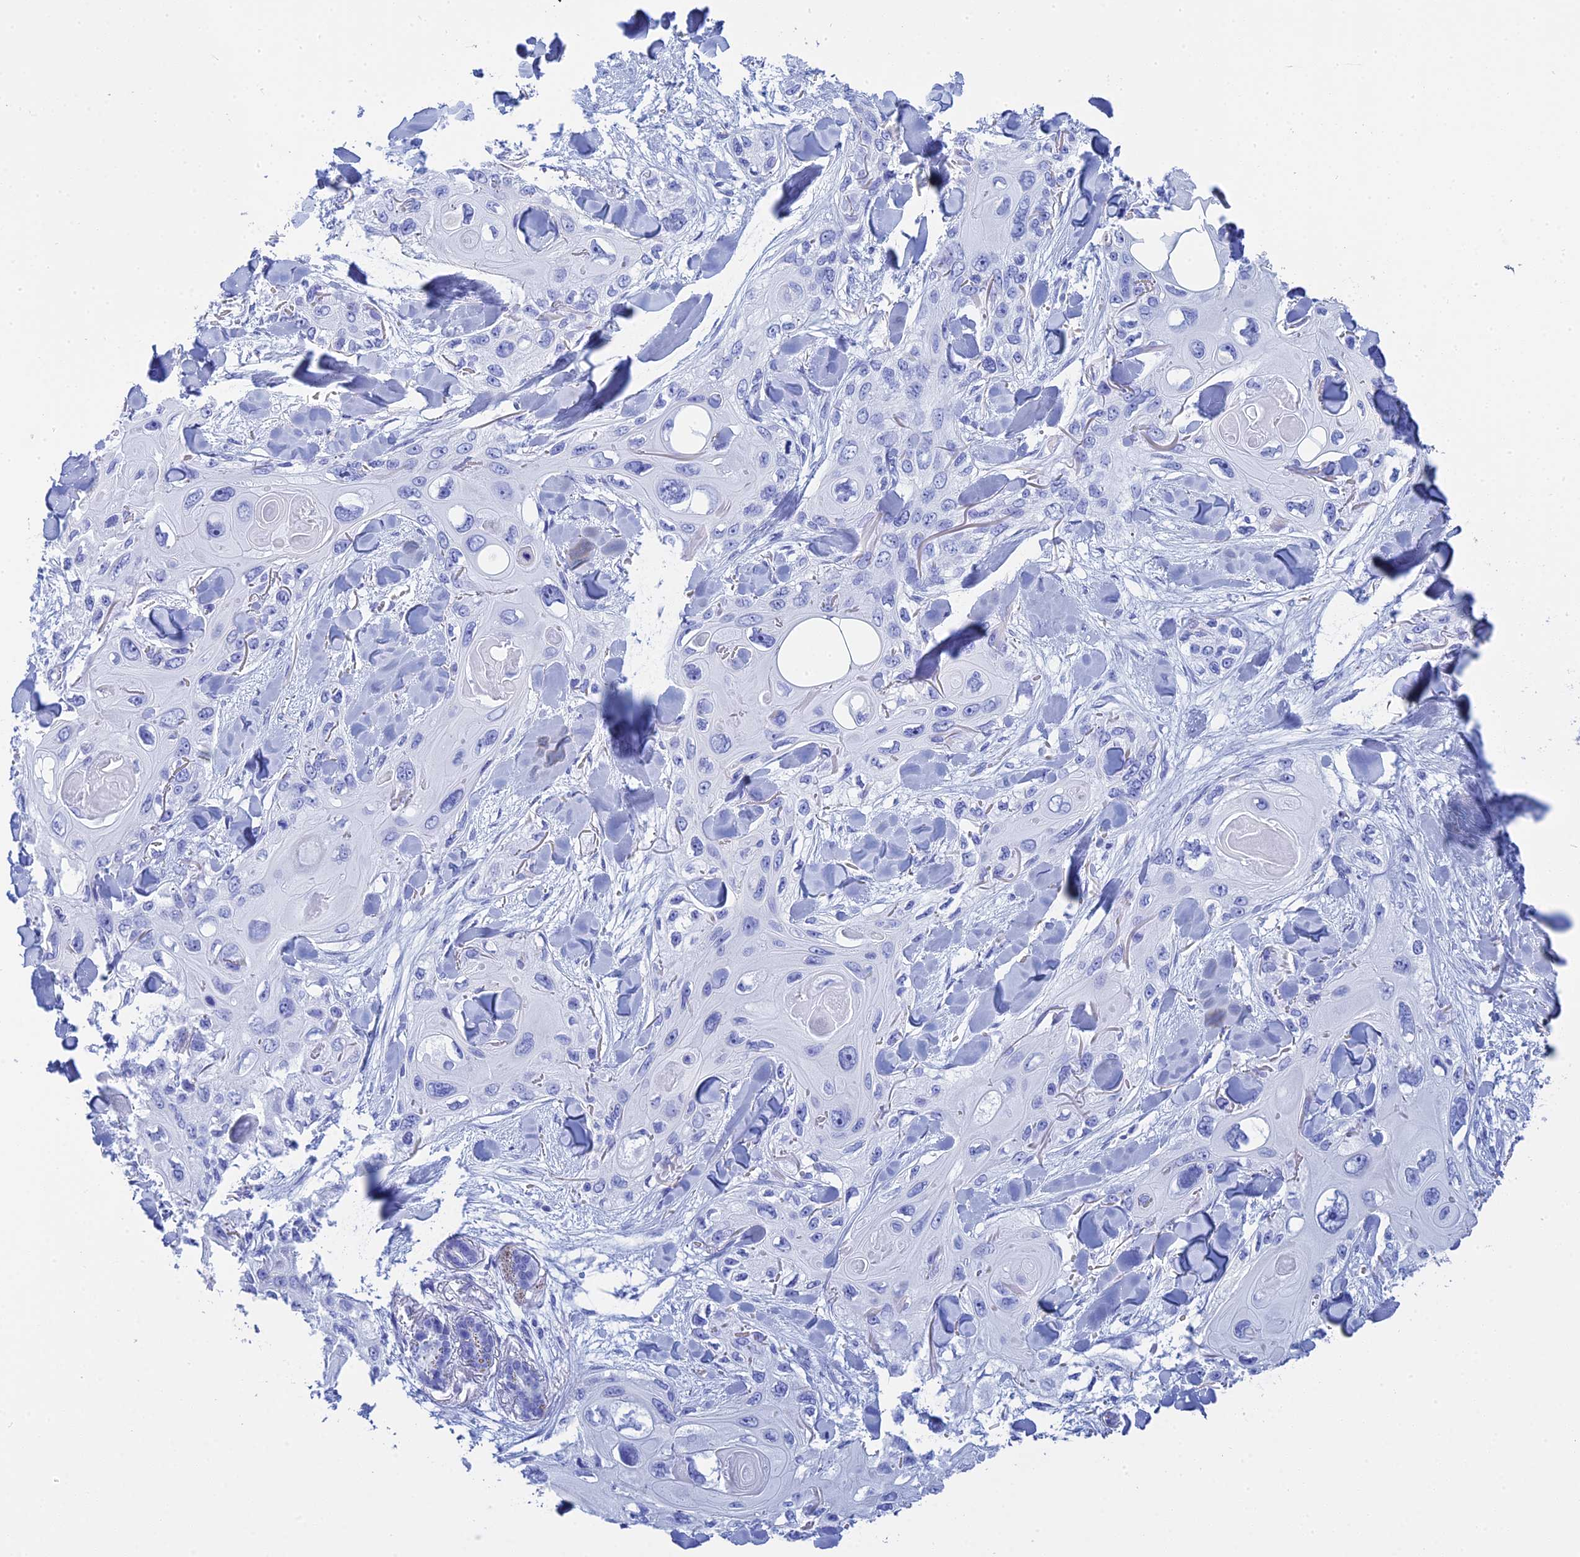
{"staining": {"intensity": "negative", "quantity": "none", "location": "none"}, "tissue": "skin cancer", "cell_type": "Tumor cells", "image_type": "cancer", "snomed": [{"axis": "morphology", "description": "Normal tissue, NOS"}, {"axis": "morphology", "description": "Squamous cell carcinoma, NOS"}, {"axis": "topography", "description": "Skin"}], "caption": "A high-resolution micrograph shows IHC staining of squamous cell carcinoma (skin), which shows no significant expression in tumor cells.", "gene": "TEX101", "patient": {"sex": "male", "age": 72}}